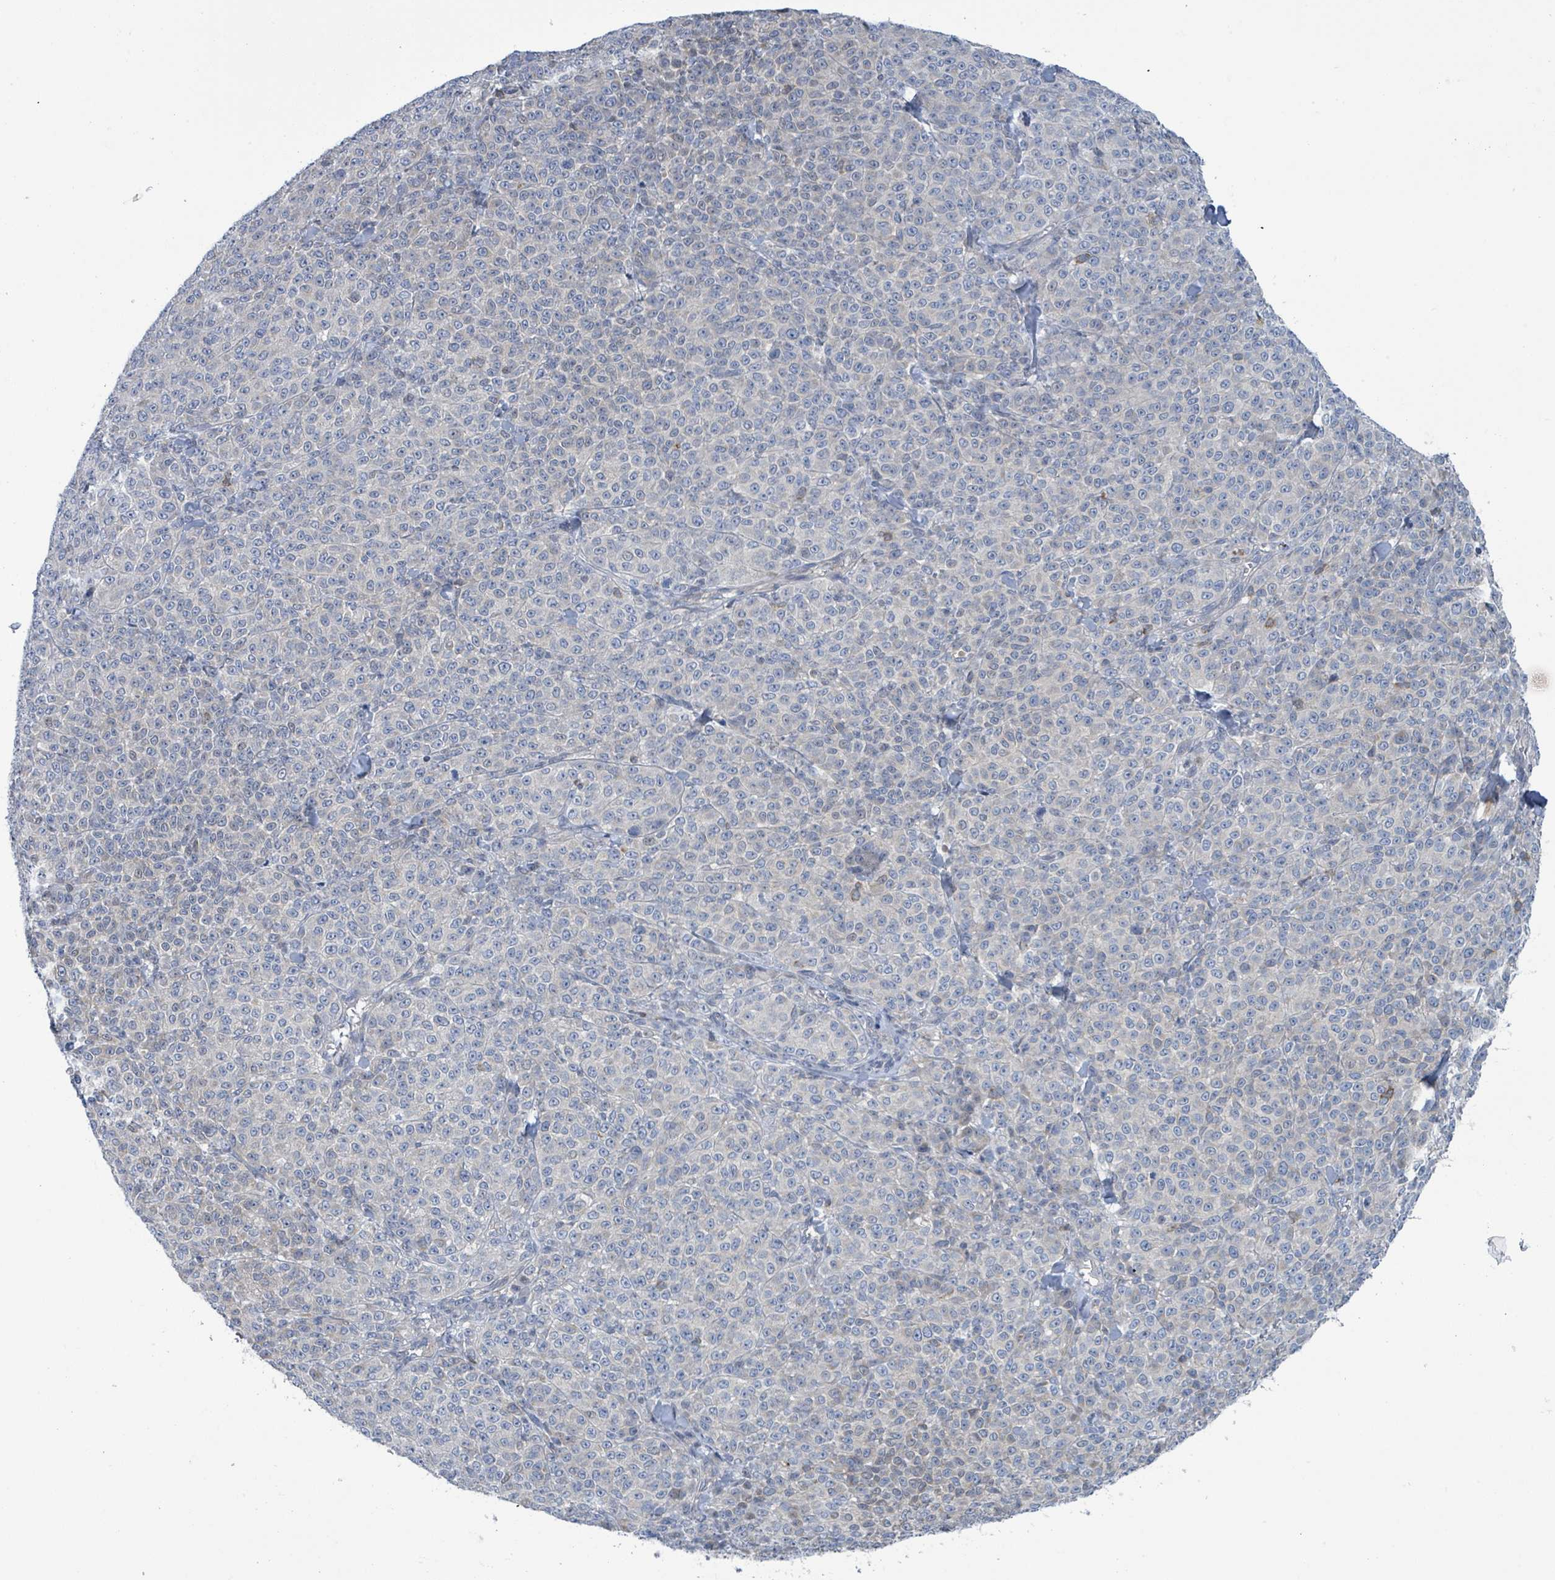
{"staining": {"intensity": "negative", "quantity": "none", "location": "none"}, "tissue": "melanoma", "cell_type": "Tumor cells", "image_type": "cancer", "snomed": [{"axis": "morphology", "description": "Normal tissue, NOS"}, {"axis": "morphology", "description": "Malignant melanoma, NOS"}, {"axis": "topography", "description": "Skin"}], "caption": "This histopathology image is of malignant melanoma stained with immunohistochemistry to label a protein in brown with the nuclei are counter-stained blue. There is no positivity in tumor cells. Nuclei are stained in blue.", "gene": "DGKZ", "patient": {"sex": "female", "age": 34}}